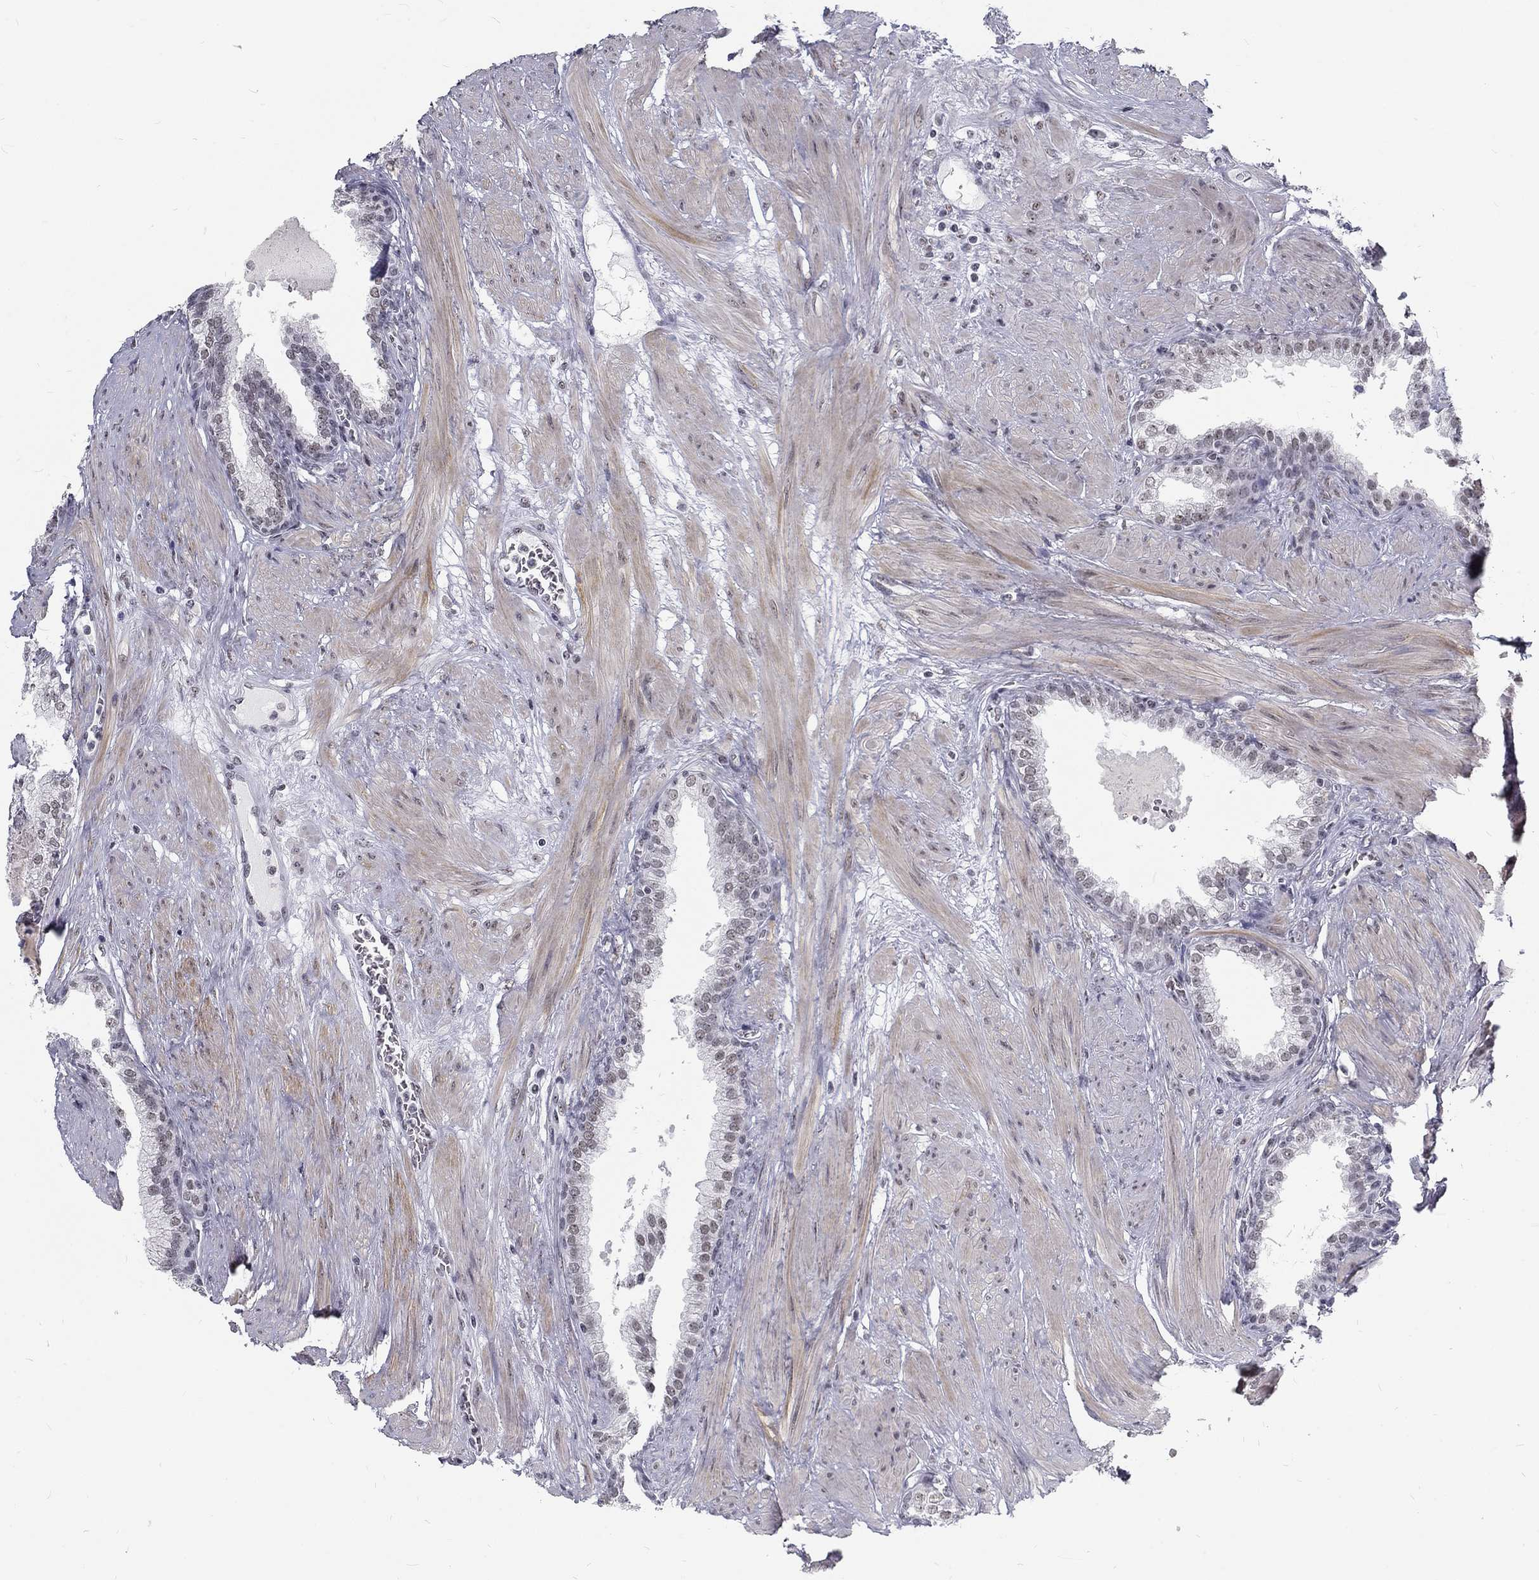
{"staining": {"intensity": "negative", "quantity": "none", "location": "none"}, "tissue": "prostate cancer", "cell_type": "Tumor cells", "image_type": "cancer", "snomed": [{"axis": "morphology", "description": "Adenocarcinoma, NOS"}, {"axis": "topography", "description": "Prostate"}], "caption": "This is a photomicrograph of immunohistochemistry (IHC) staining of prostate cancer (adenocarcinoma), which shows no positivity in tumor cells. The staining was performed using DAB to visualize the protein expression in brown, while the nuclei were stained in blue with hematoxylin (Magnification: 20x).", "gene": "SNORC", "patient": {"sex": "male", "age": 69}}